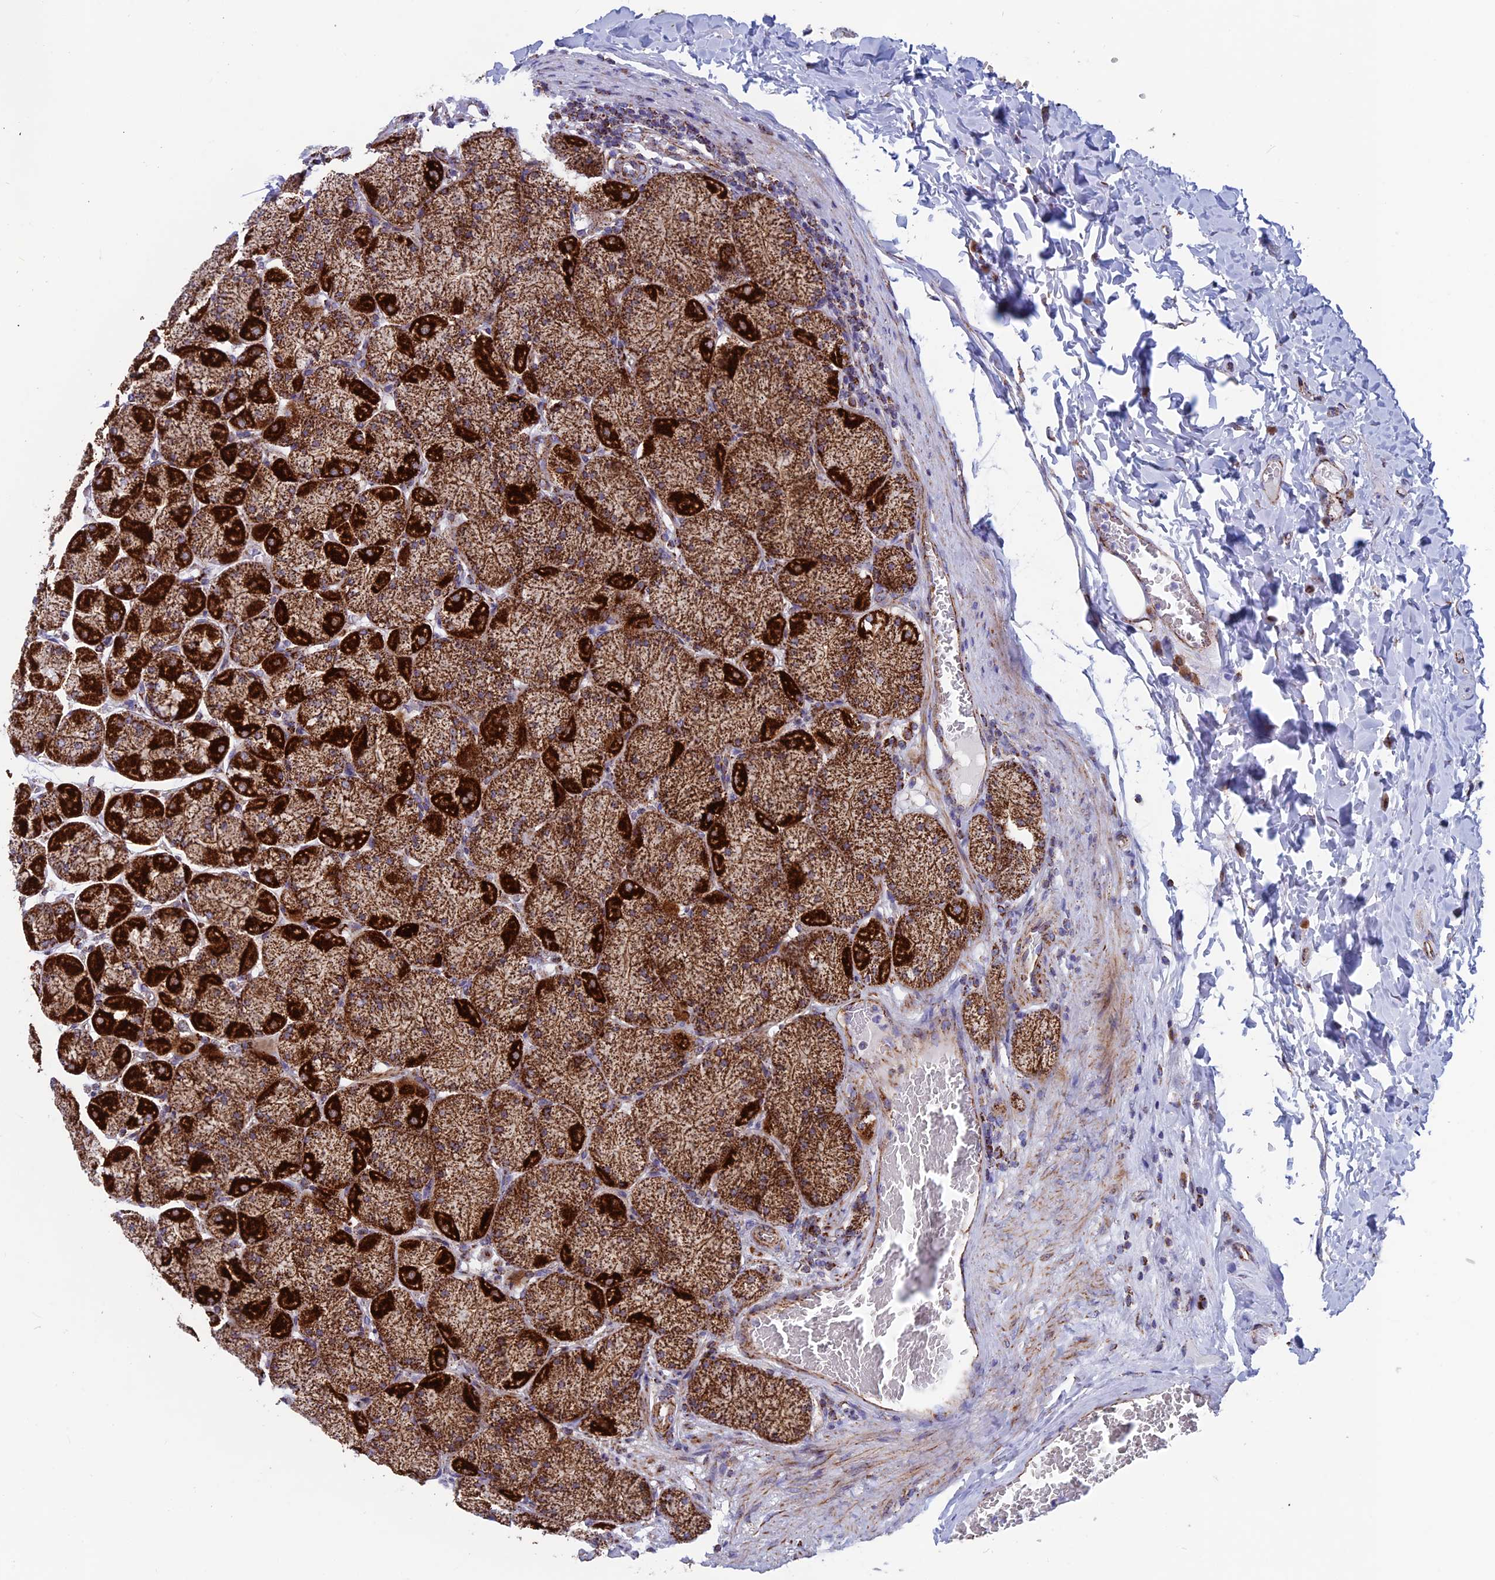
{"staining": {"intensity": "strong", "quantity": ">75%", "location": "cytoplasmic/membranous"}, "tissue": "stomach", "cell_type": "Glandular cells", "image_type": "normal", "snomed": [{"axis": "morphology", "description": "Normal tissue, NOS"}, {"axis": "topography", "description": "Stomach, upper"}], "caption": "This micrograph demonstrates immunohistochemistry (IHC) staining of benign human stomach, with high strong cytoplasmic/membranous positivity in approximately >75% of glandular cells.", "gene": "MRPS18B", "patient": {"sex": "female", "age": 56}}